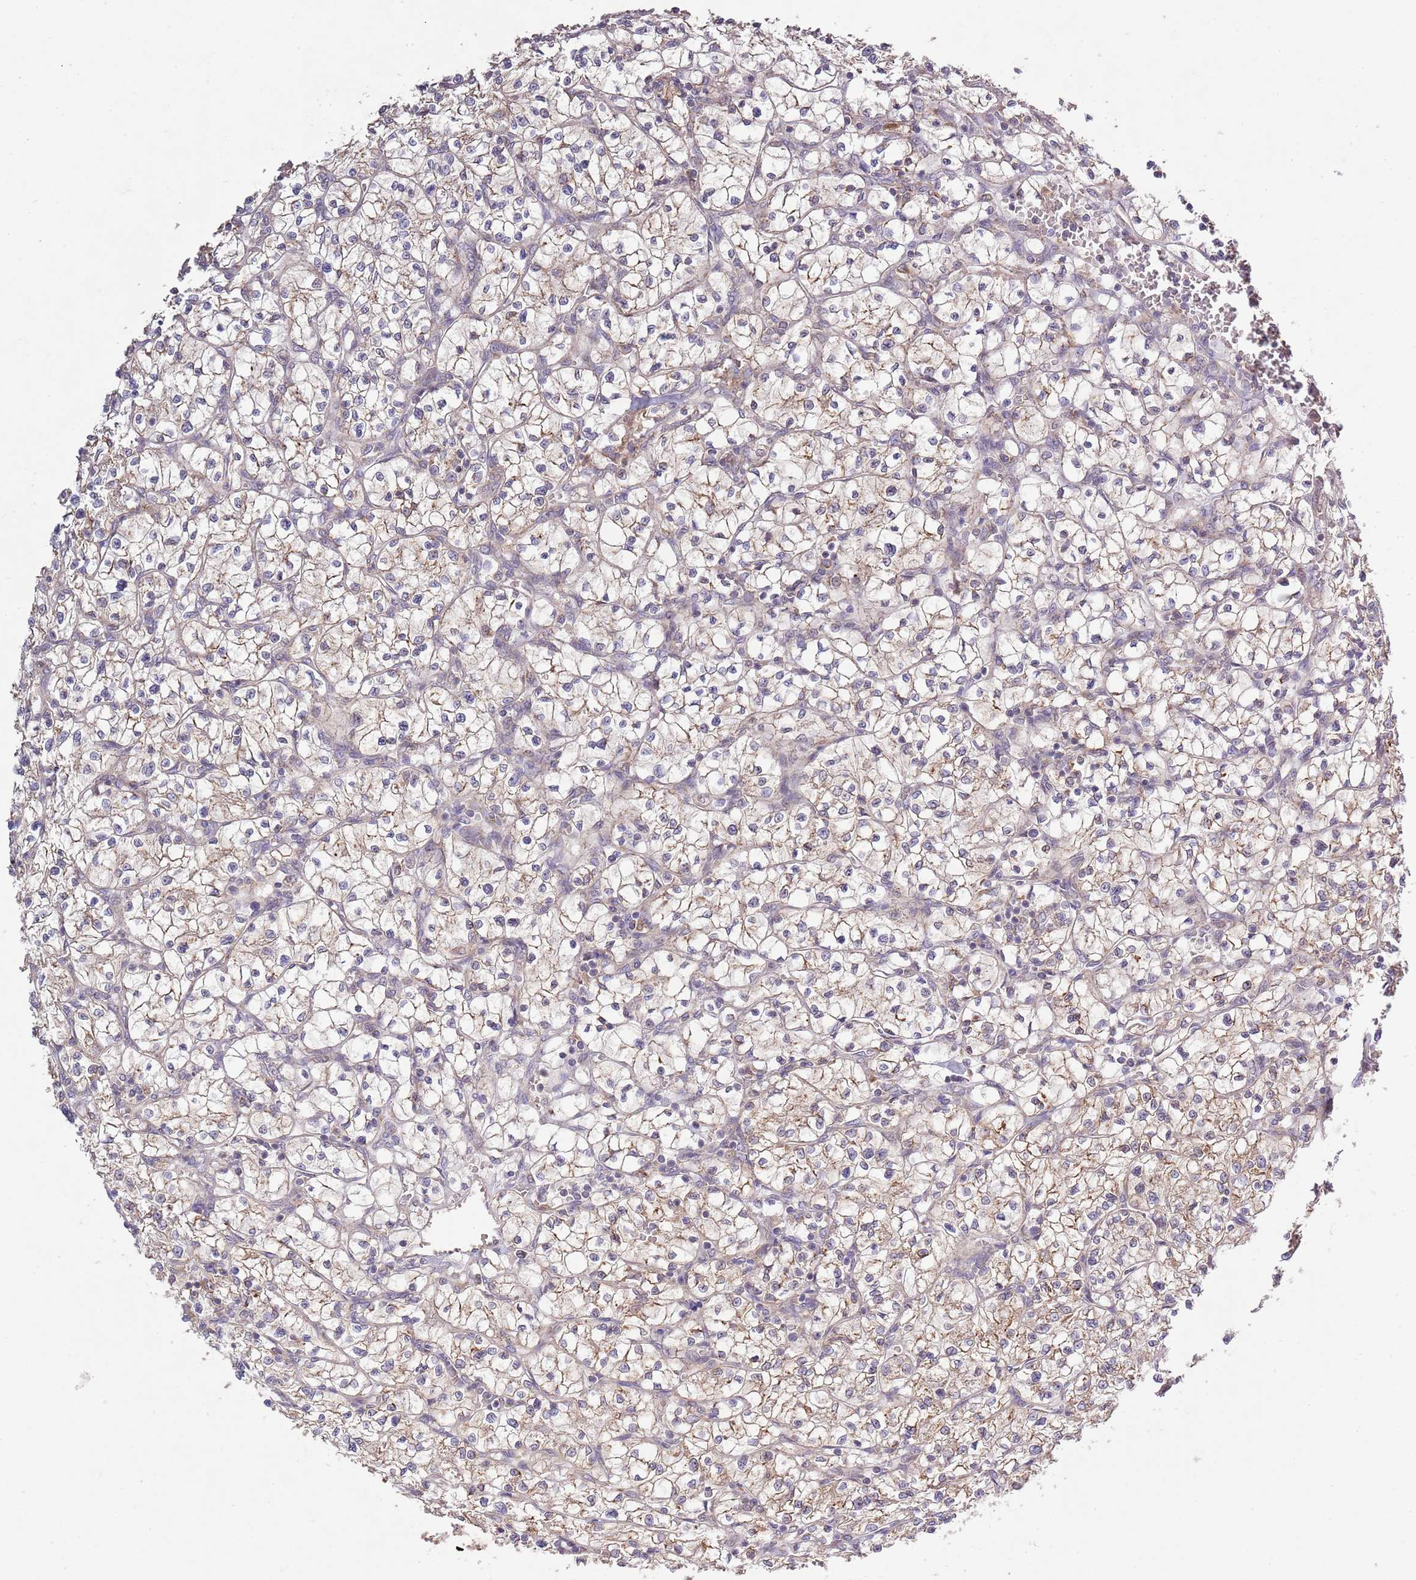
{"staining": {"intensity": "weak", "quantity": ">75%", "location": "cytoplasmic/membranous"}, "tissue": "renal cancer", "cell_type": "Tumor cells", "image_type": "cancer", "snomed": [{"axis": "morphology", "description": "Adenocarcinoma, NOS"}, {"axis": "topography", "description": "Kidney"}], "caption": "Immunohistochemical staining of adenocarcinoma (renal) shows low levels of weak cytoplasmic/membranous protein positivity in approximately >75% of tumor cells. Nuclei are stained in blue.", "gene": "IVD", "patient": {"sex": "female", "age": 64}}